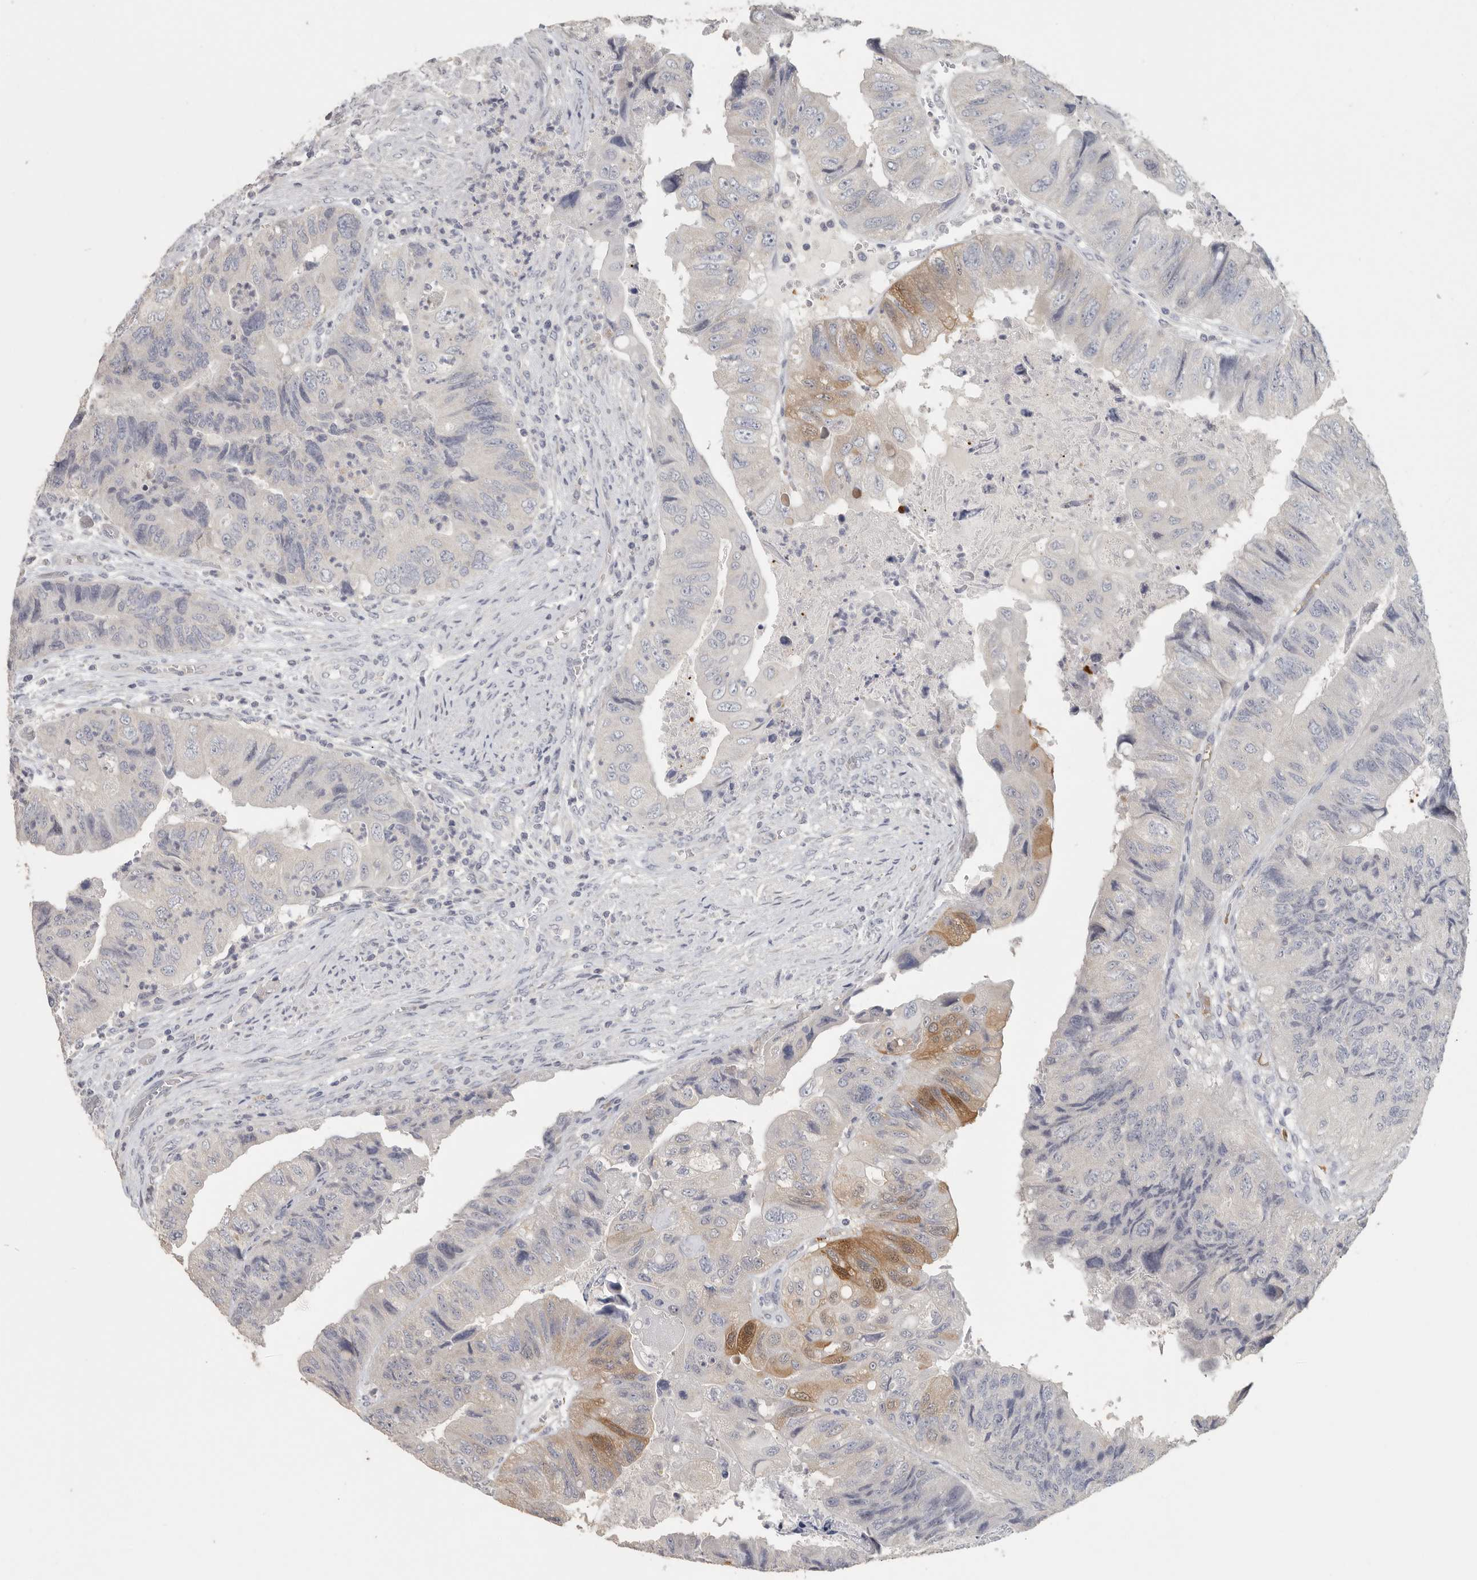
{"staining": {"intensity": "moderate", "quantity": "<25%", "location": "cytoplasmic/membranous,nuclear"}, "tissue": "colorectal cancer", "cell_type": "Tumor cells", "image_type": "cancer", "snomed": [{"axis": "morphology", "description": "Adenocarcinoma, NOS"}, {"axis": "topography", "description": "Rectum"}], "caption": "High-magnification brightfield microscopy of adenocarcinoma (colorectal) stained with DAB (3,3'-diaminobenzidine) (brown) and counterstained with hematoxylin (blue). tumor cells exhibit moderate cytoplasmic/membranous and nuclear positivity is identified in about<25% of cells.", "gene": "DNAJC11", "patient": {"sex": "male", "age": 63}}